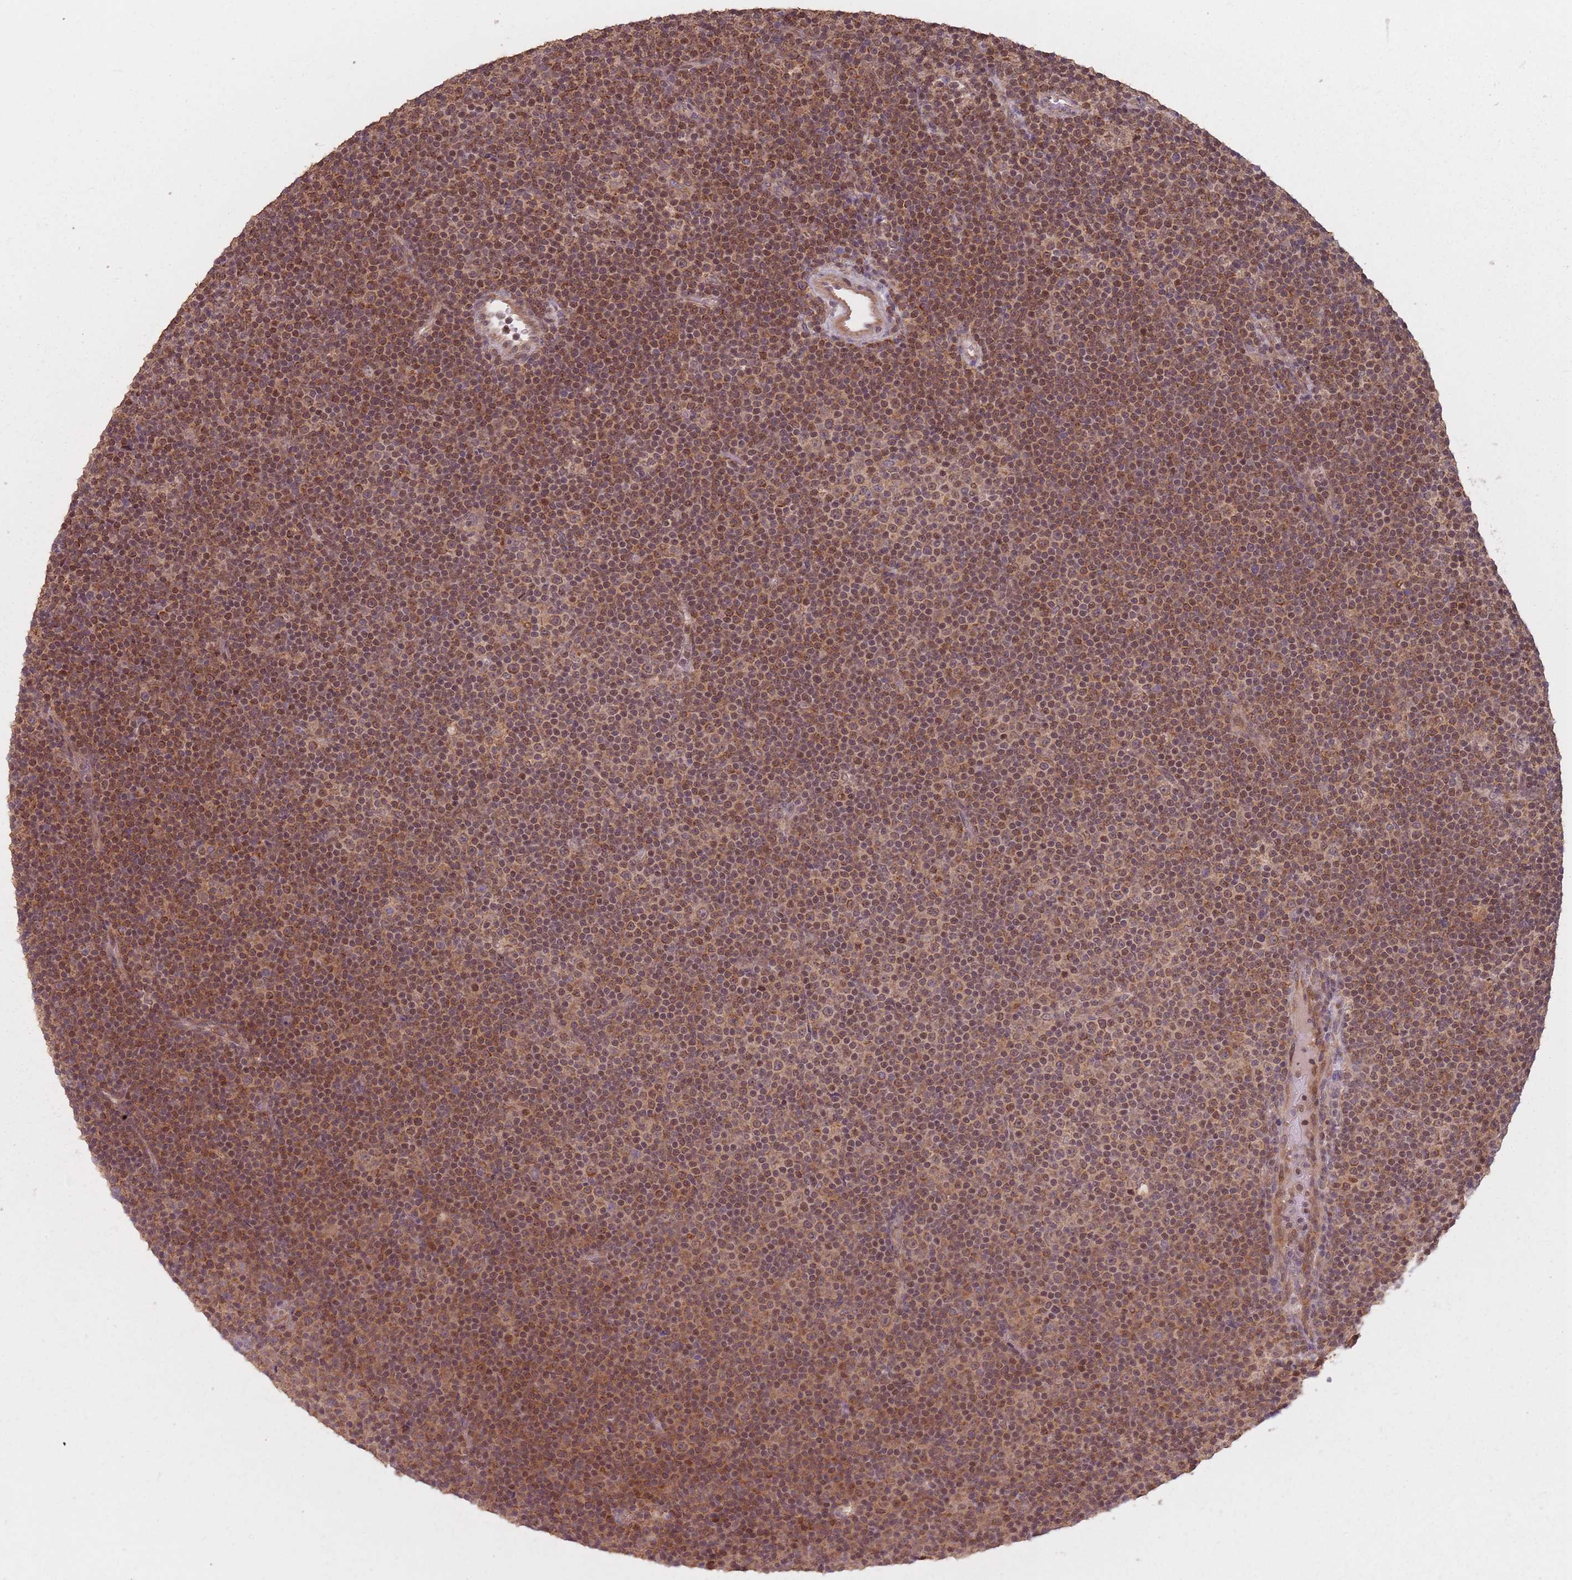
{"staining": {"intensity": "moderate", "quantity": ">75%", "location": "cytoplasmic/membranous,nuclear"}, "tissue": "lymphoma", "cell_type": "Tumor cells", "image_type": "cancer", "snomed": [{"axis": "morphology", "description": "Malignant lymphoma, non-Hodgkin's type, Low grade"}, {"axis": "topography", "description": "Lymph node"}], "caption": "Lymphoma was stained to show a protein in brown. There is medium levels of moderate cytoplasmic/membranous and nuclear staining in approximately >75% of tumor cells.", "gene": "VPS52", "patient": {"sex": "female", "age": 67}}